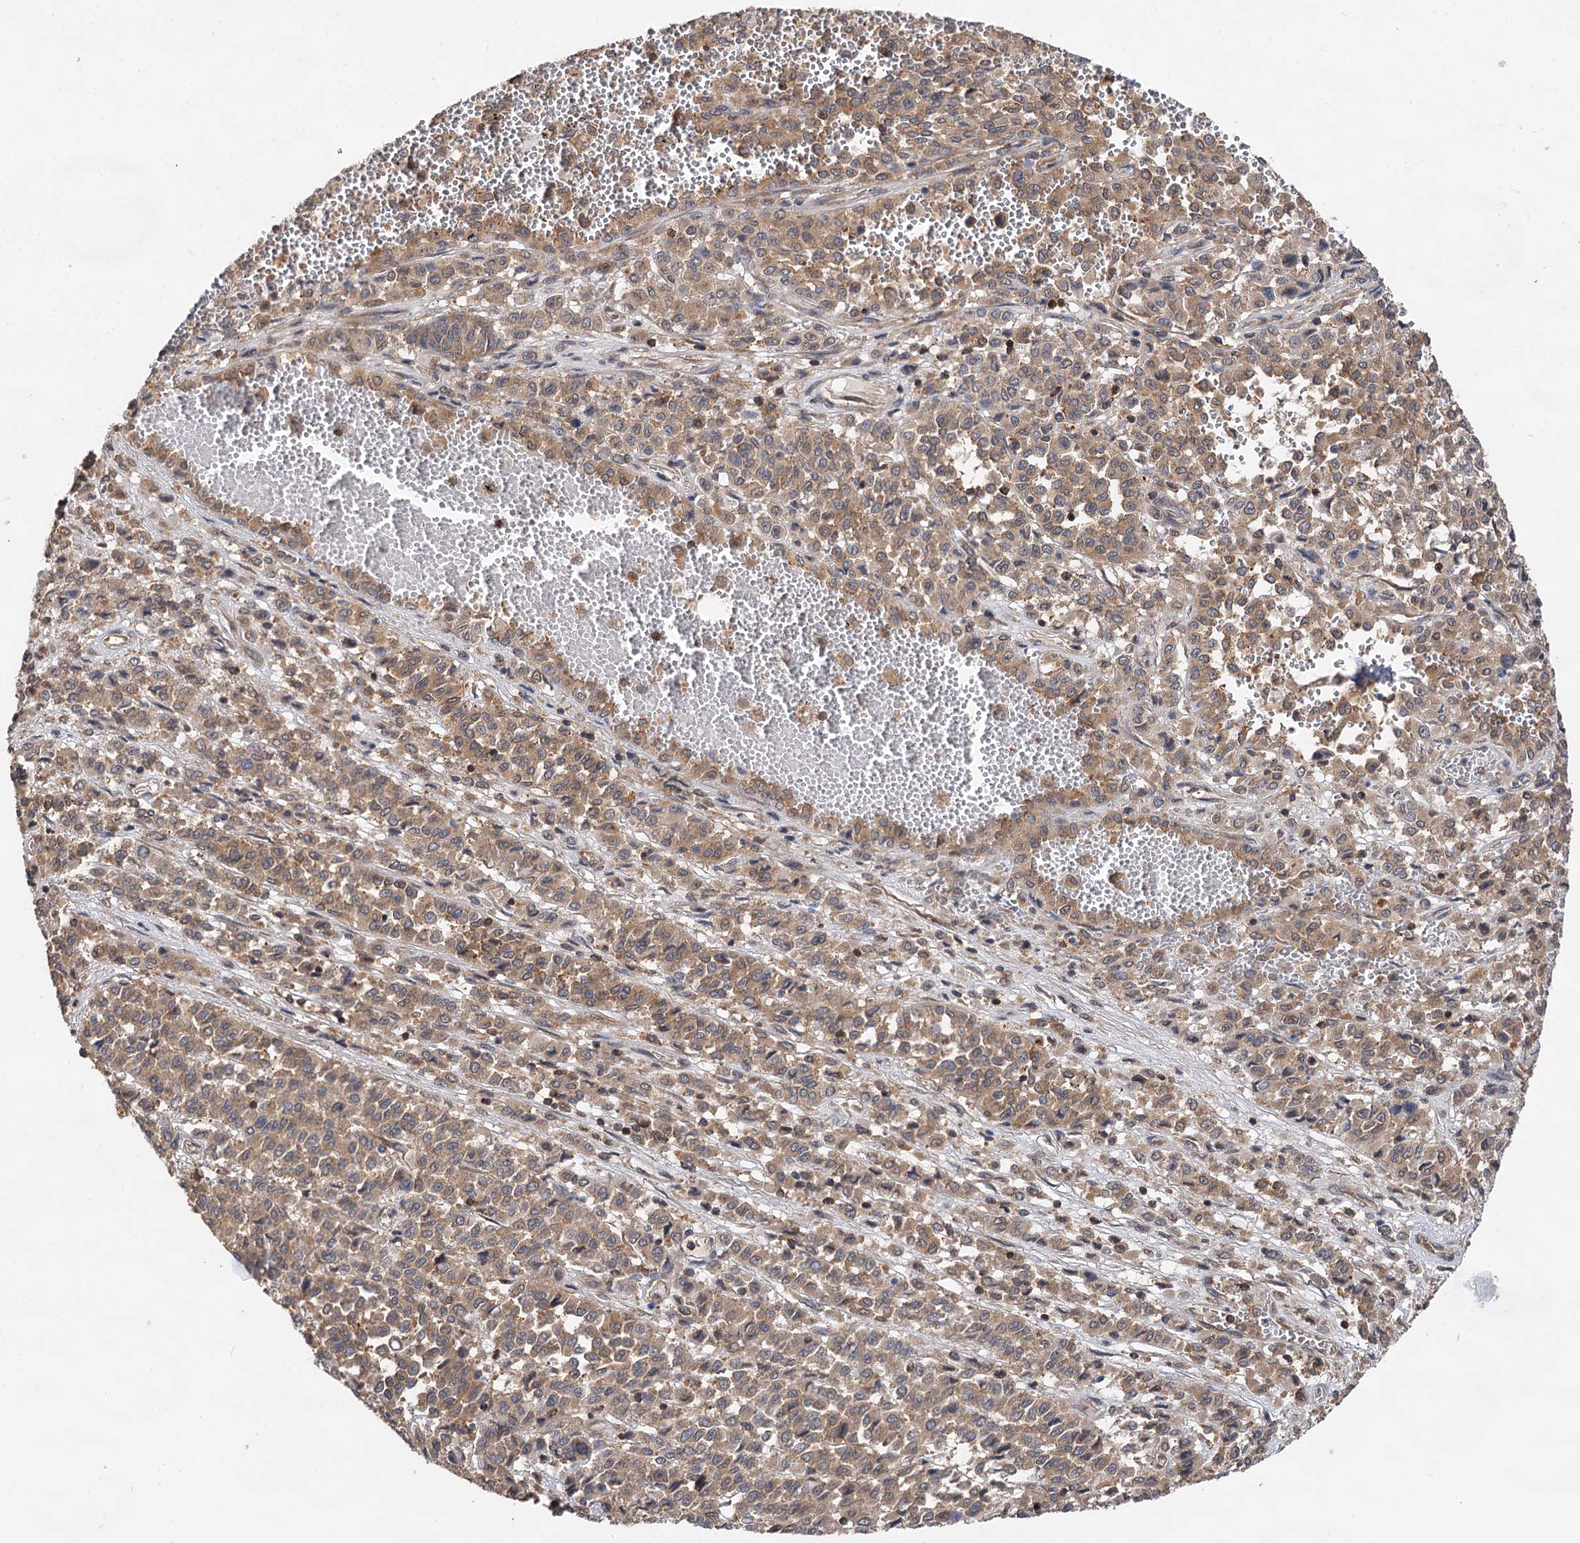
{"staining": {"intensity": "moderate", "quantity": ">75%", "location": "cytoplasmic/membranous"}, "tissue": "melanoma", "cell_type": "Tumor cells", "image_type": "cancer", "snomed": [{"axis": "morphology", "description": "Malignant melanoma, Metastatic site"}, {"axis": "topography", "description": "Pancreas"}], "caption": "Immunohistochemical staining of melanoma shows medium levels of moderate cytoplasmic/membranous protein staining in approximately >75% of tumor cells. (DAB (3,3'-diaminobenzidine) IHC, brown staining for protein, blue staining for nuclei).", "gene": "PACS1", "patient": {"sex": "female", "age": 30}}